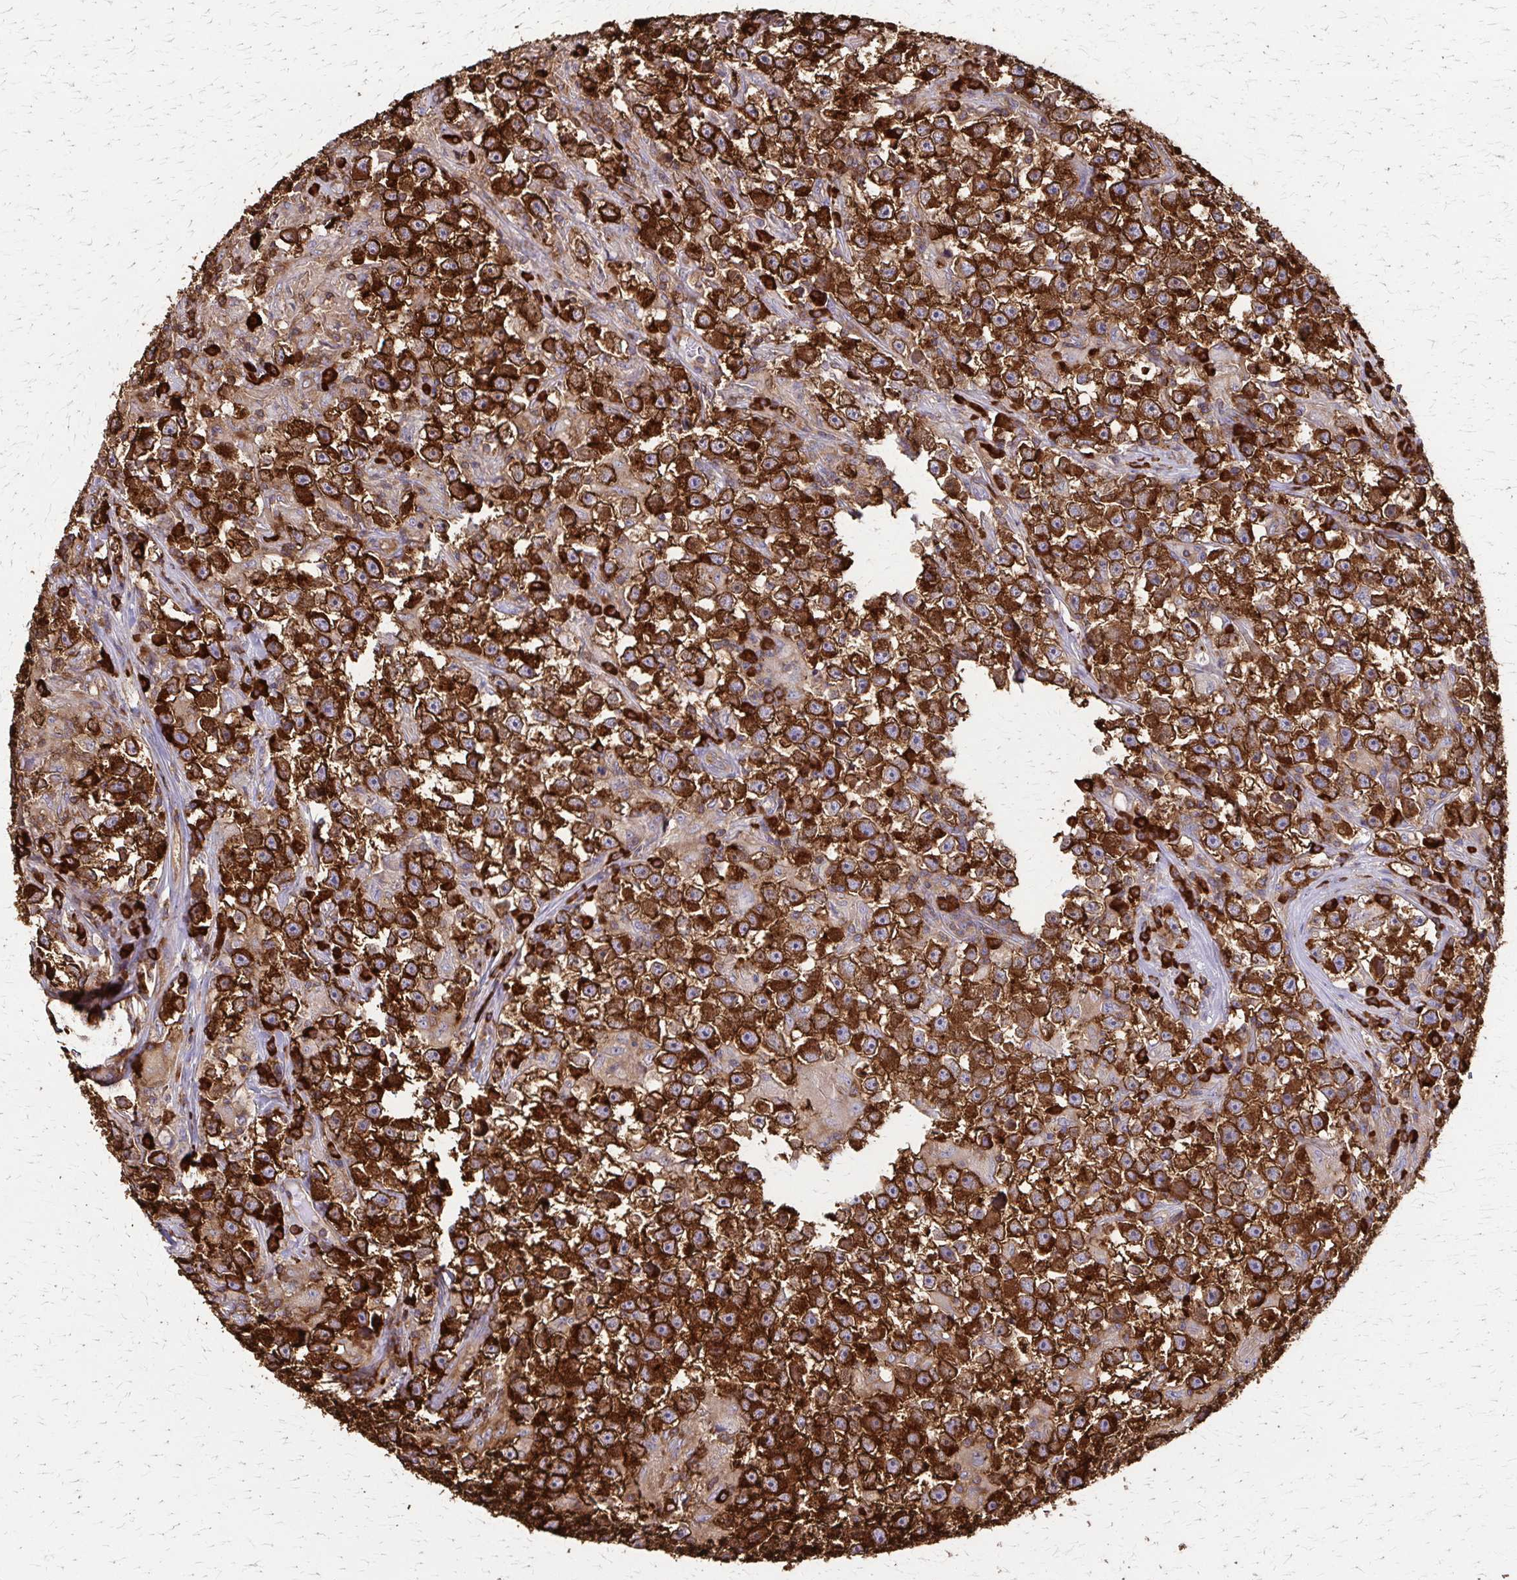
{"staining": {"intensity": "strong", "quantity": ">75%", "location": "cytoplasmic/membranous"}, "tissue": "testis cancer", "cell_type": "Tumor cells", "image_type": "cancer", "snomed": [{"axis": "morphology", "description": "Seminoma, NOS"}, {"axis": "topography", "description": "Testis"}], "caption": "Immunohistochemistry (IHC) histopathology image of neoplastic tissue: testis seminoma stained using immunohistochemistry shows high levels of strong protein expression localized specifically in the cytoplasmic/membranous of tumor cells, appearing as a cytoplasmic/membranous brown color.", "gene": "EEF2", "patient": {"sex": "male", "age": 33}}